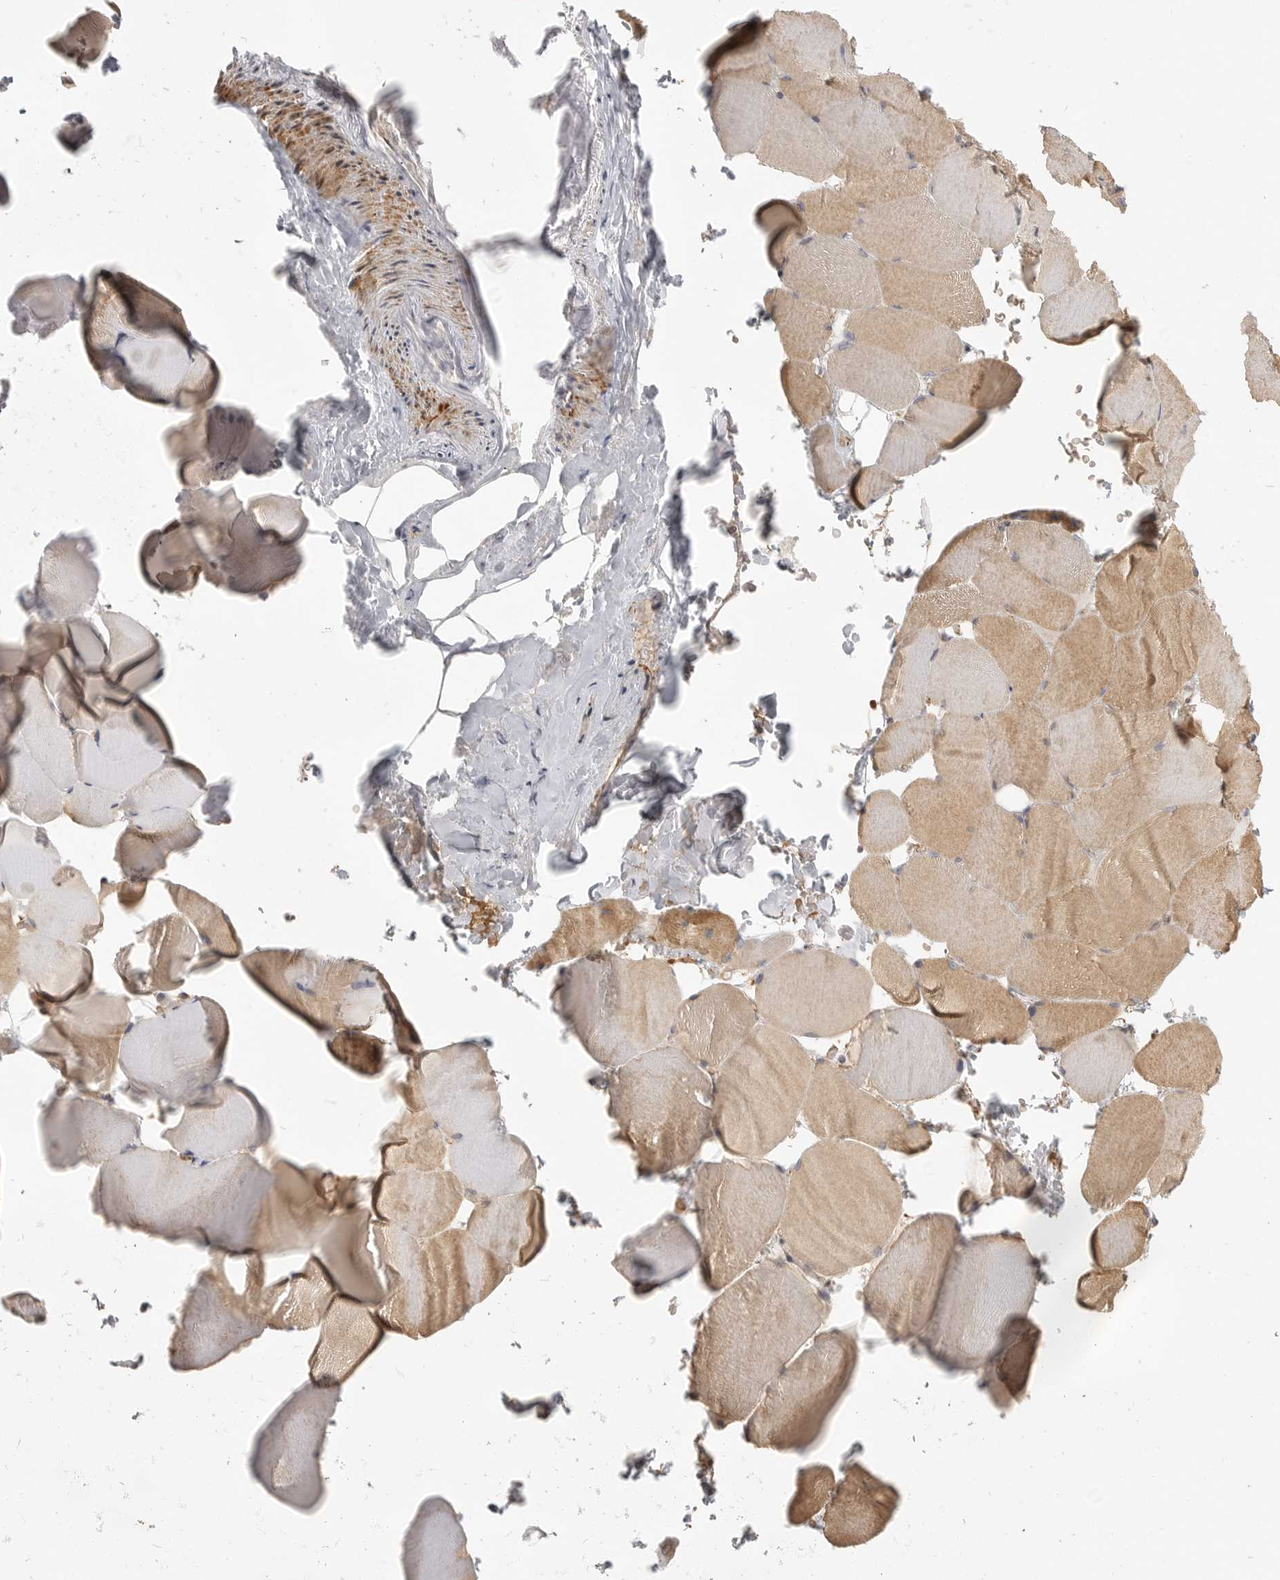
{"staining": {"intensity": "weak", "quantity": ">75%", "location": "cytoplasmic/membranous"}, "tissue": "skeletal muscle", "cell_type": "Myocytes", "image_type": "normal", "snomed": [{"axis": "morphology", "description": "Normal tissue, NOS"}, {"axis": "topography", "description": "Skeletal muscle"}, {"axis": "topography", "description": "Parathyroid gland"}], "caption": "Protein expression analysis of unremarkable human skeletal muscle reveals weak cytoplasmic/membranous expression in about >75% of myocytes.", "gene": "CERS2", "patient": {"sex": "female", "age": 37}}